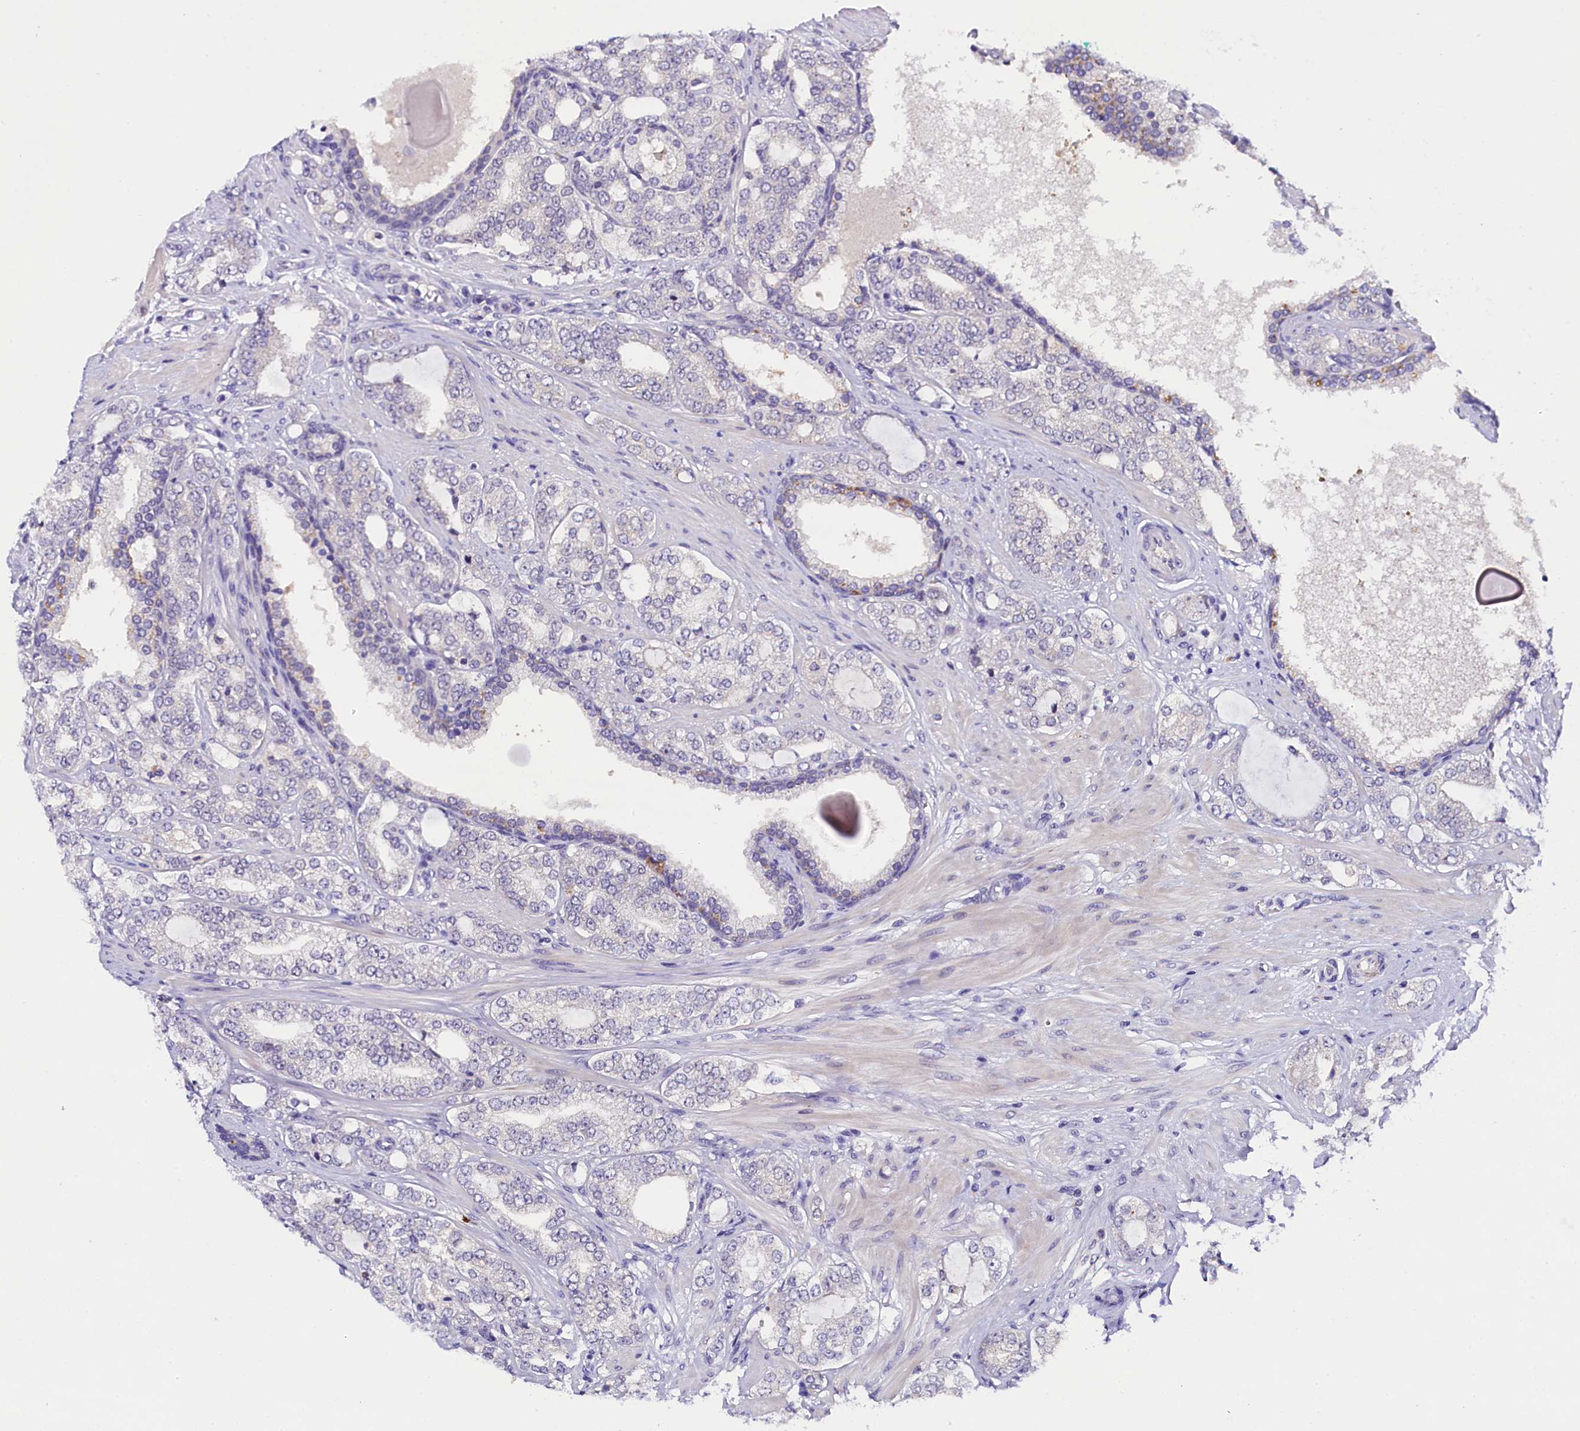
{"staining": {"intensity": "negative", "quantity": "none", "location": "none"}, "tissue": "prostate cancer", "cell_type": "Tumor cells", "image_type": "cancer", "snomed": [{"axis": "morphology", "description": "Adenocarcinoma, High grade"}, {"axis": "topography", "description": "Prostate"}], "caption": "This is an immunohistochemistry histopathology image of high-grade adenocarcinoma (prostate). There is no staining in tumor cells.", "gene": "IQCN", "patient": {"sex": "male", "age": 64}}